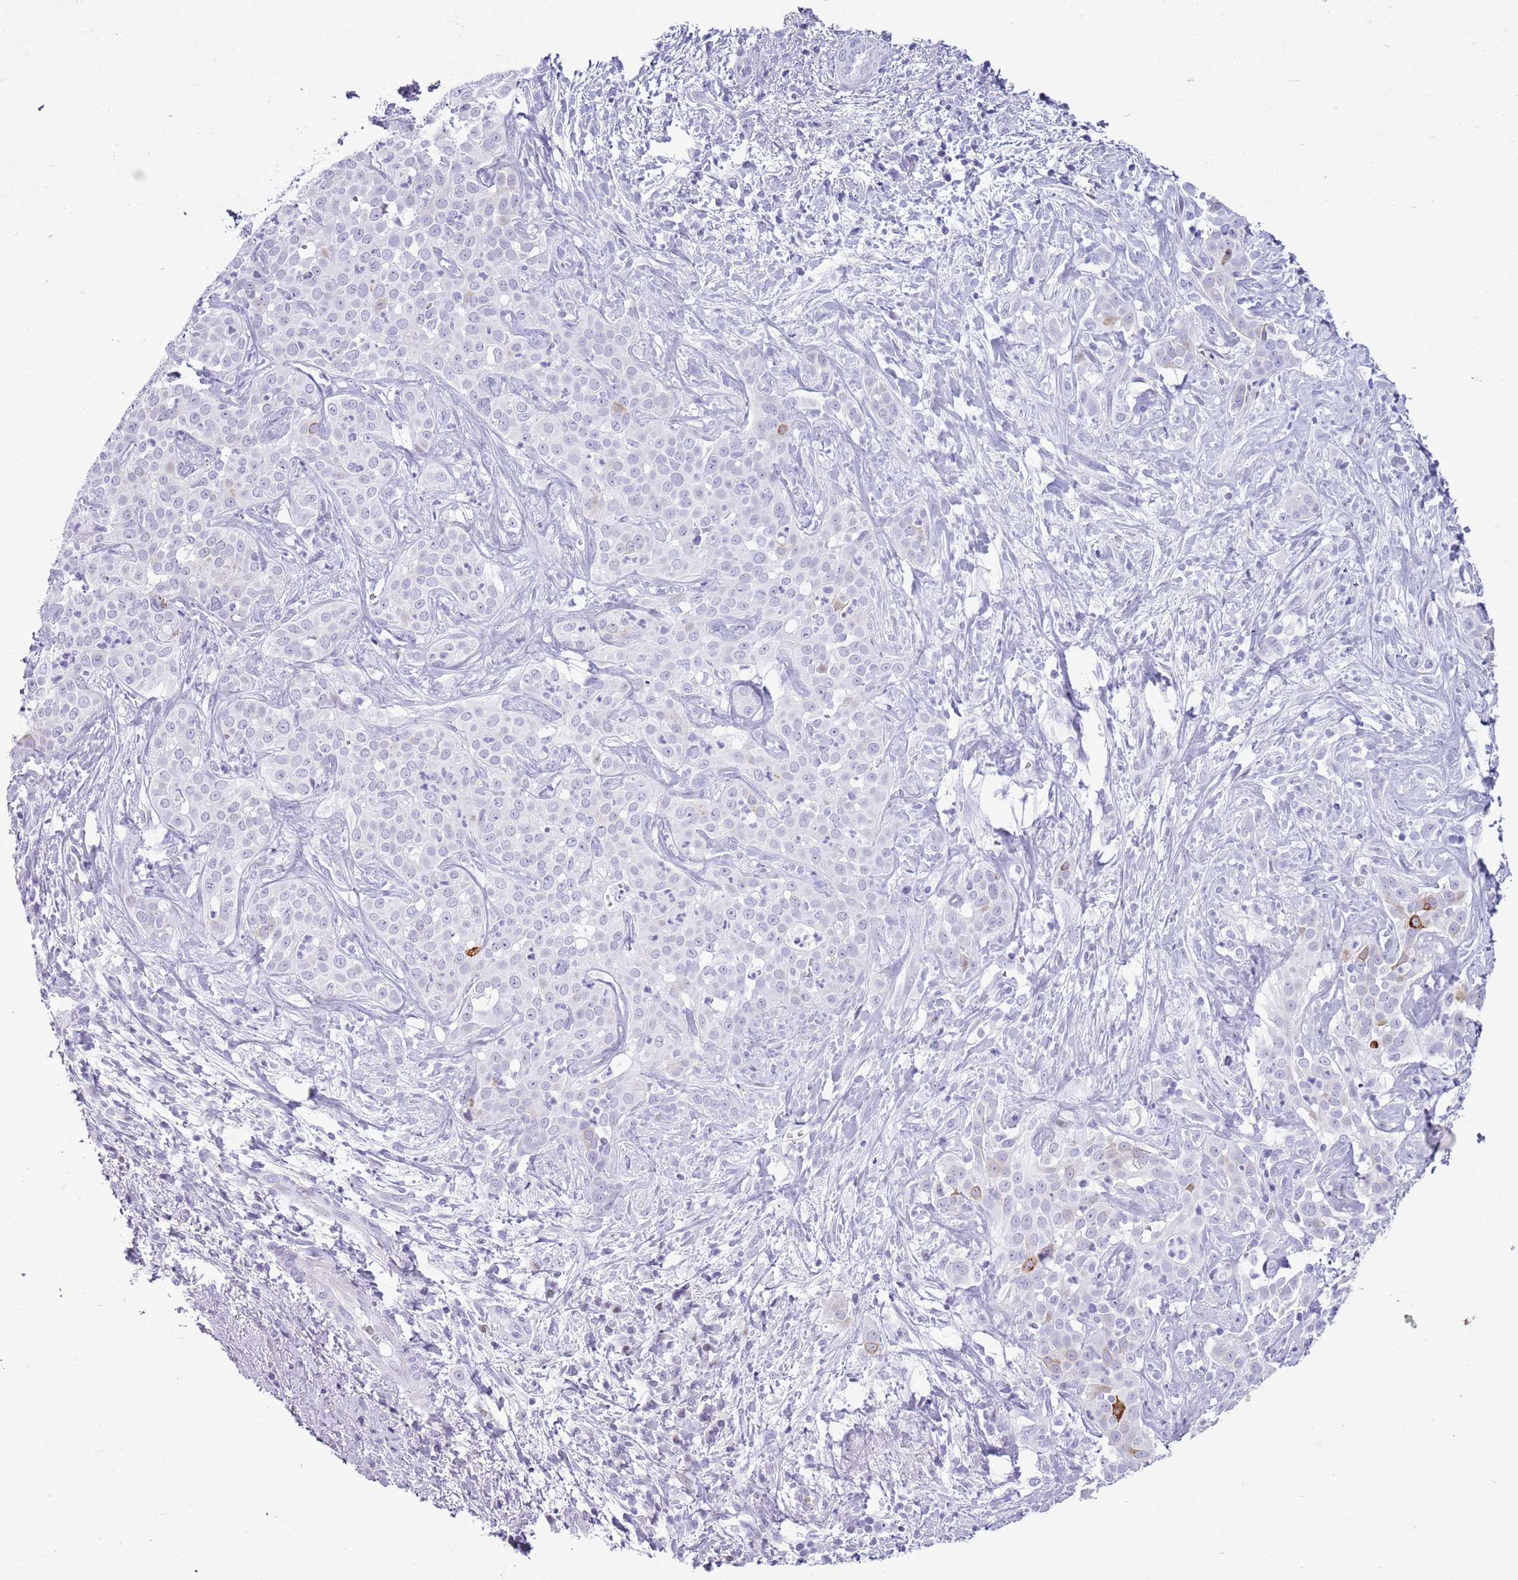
{"staining": {"intensity": "negative", "quantity": "none", "location": "none"}, "tissue": "liver cancer", "cell_type": "Tumor cells", "image_type": "cancer", "snomed": [{"axis": "morphology", "description": "Cholangiocarcinoma"}, {"axis": "topography", "description": "Liver"}], "caption": "Immunohistochemical staining of liver cancer exhibits no significant staining in tumor cells.", "gene": "ASIP", "patient": {"sex": "male", "age": 67}}